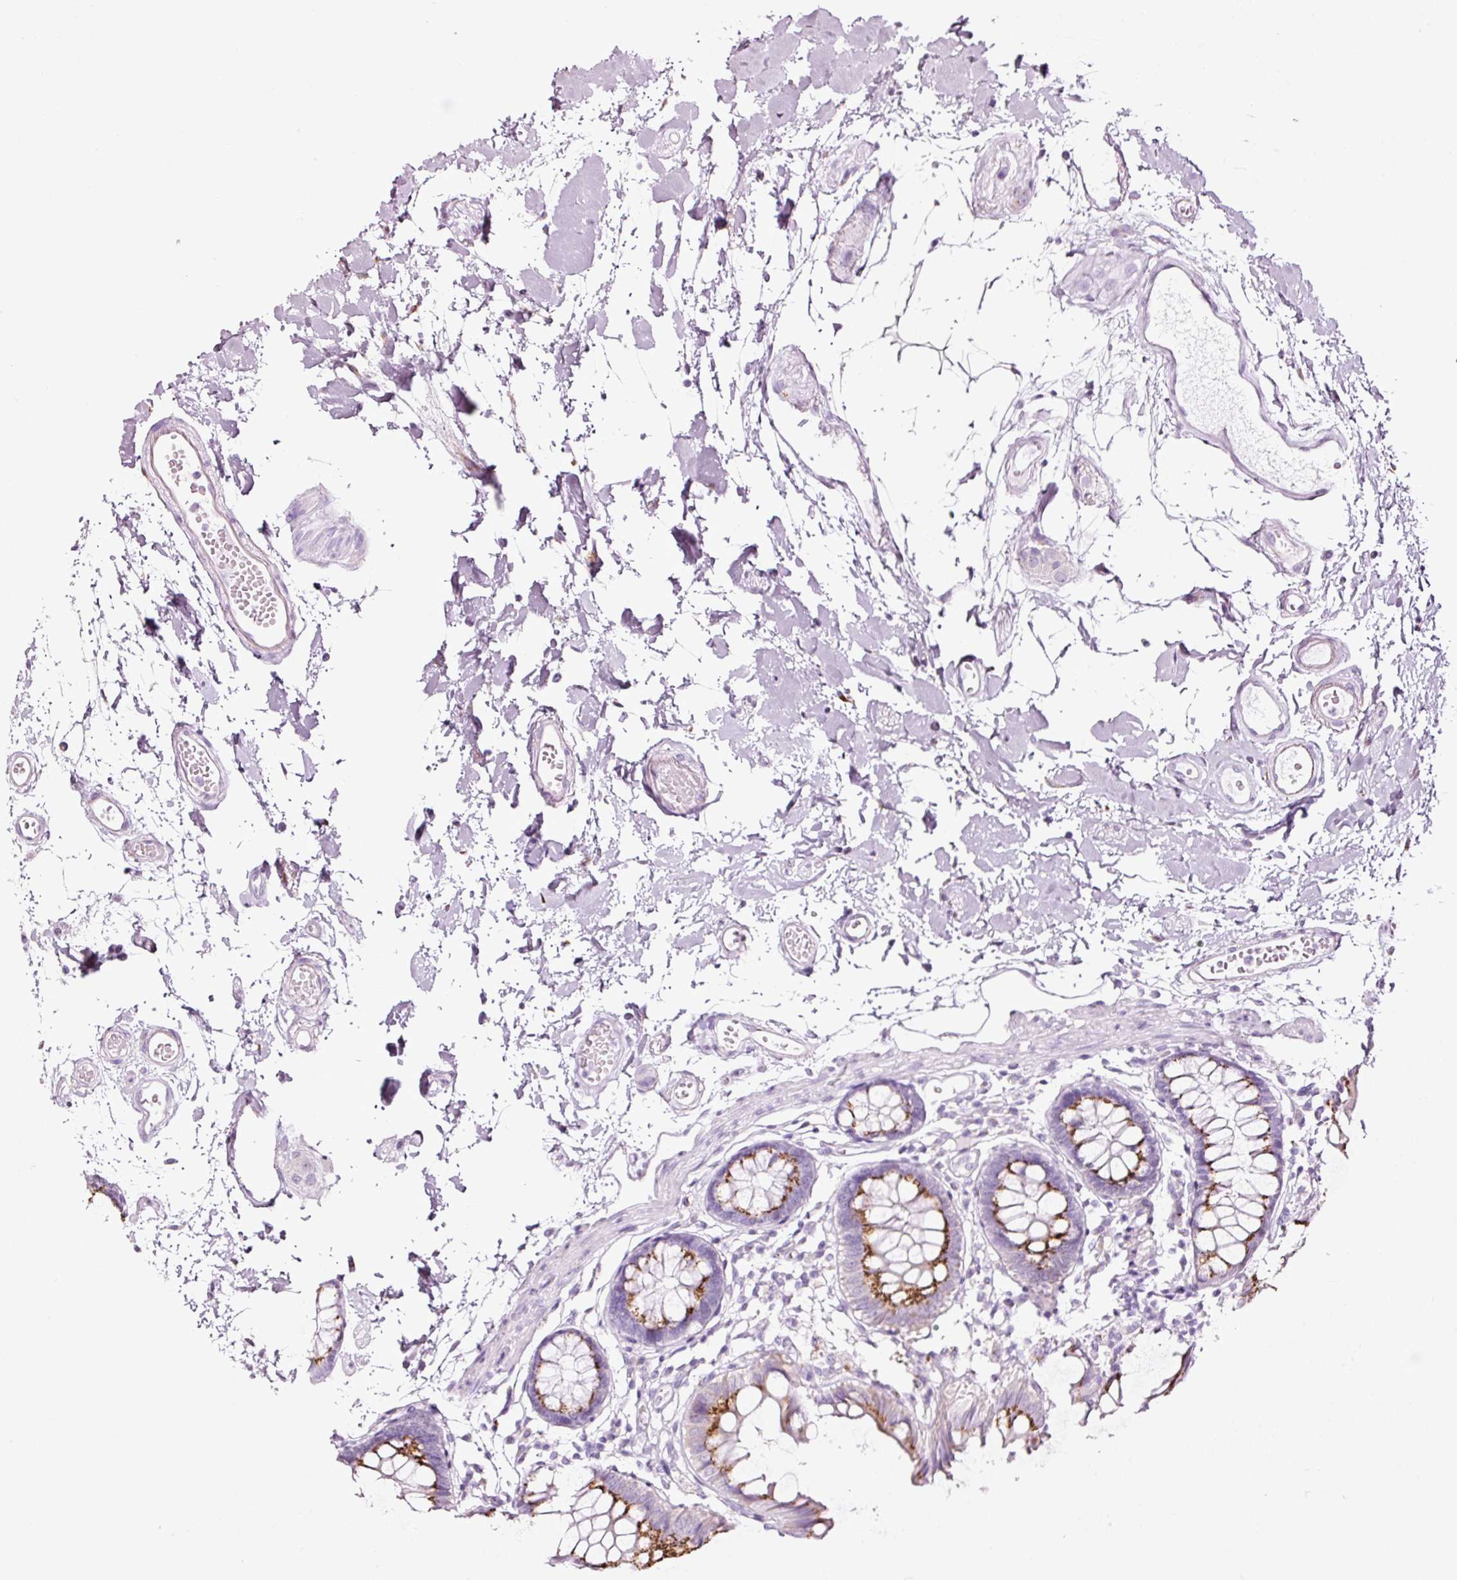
{"staining": {"intensity": "negative", "quantity": "none", "location": "none"}, "tissue": "colon", "cell_type": "Endothelial cells", "image_type": "normal", "snomed": [{"axis": "morphology", "description": "Normal tissue, NOS"}, {"axis": "topography", "description": "Colon"}], "caption": "This is an immunohistochemistry (IHC) histopathology image of unremarkable human colon. There is no positivity in endothelial cells.", "gene": "SDF4", "patient": {"sex": "female", "age": 84}}